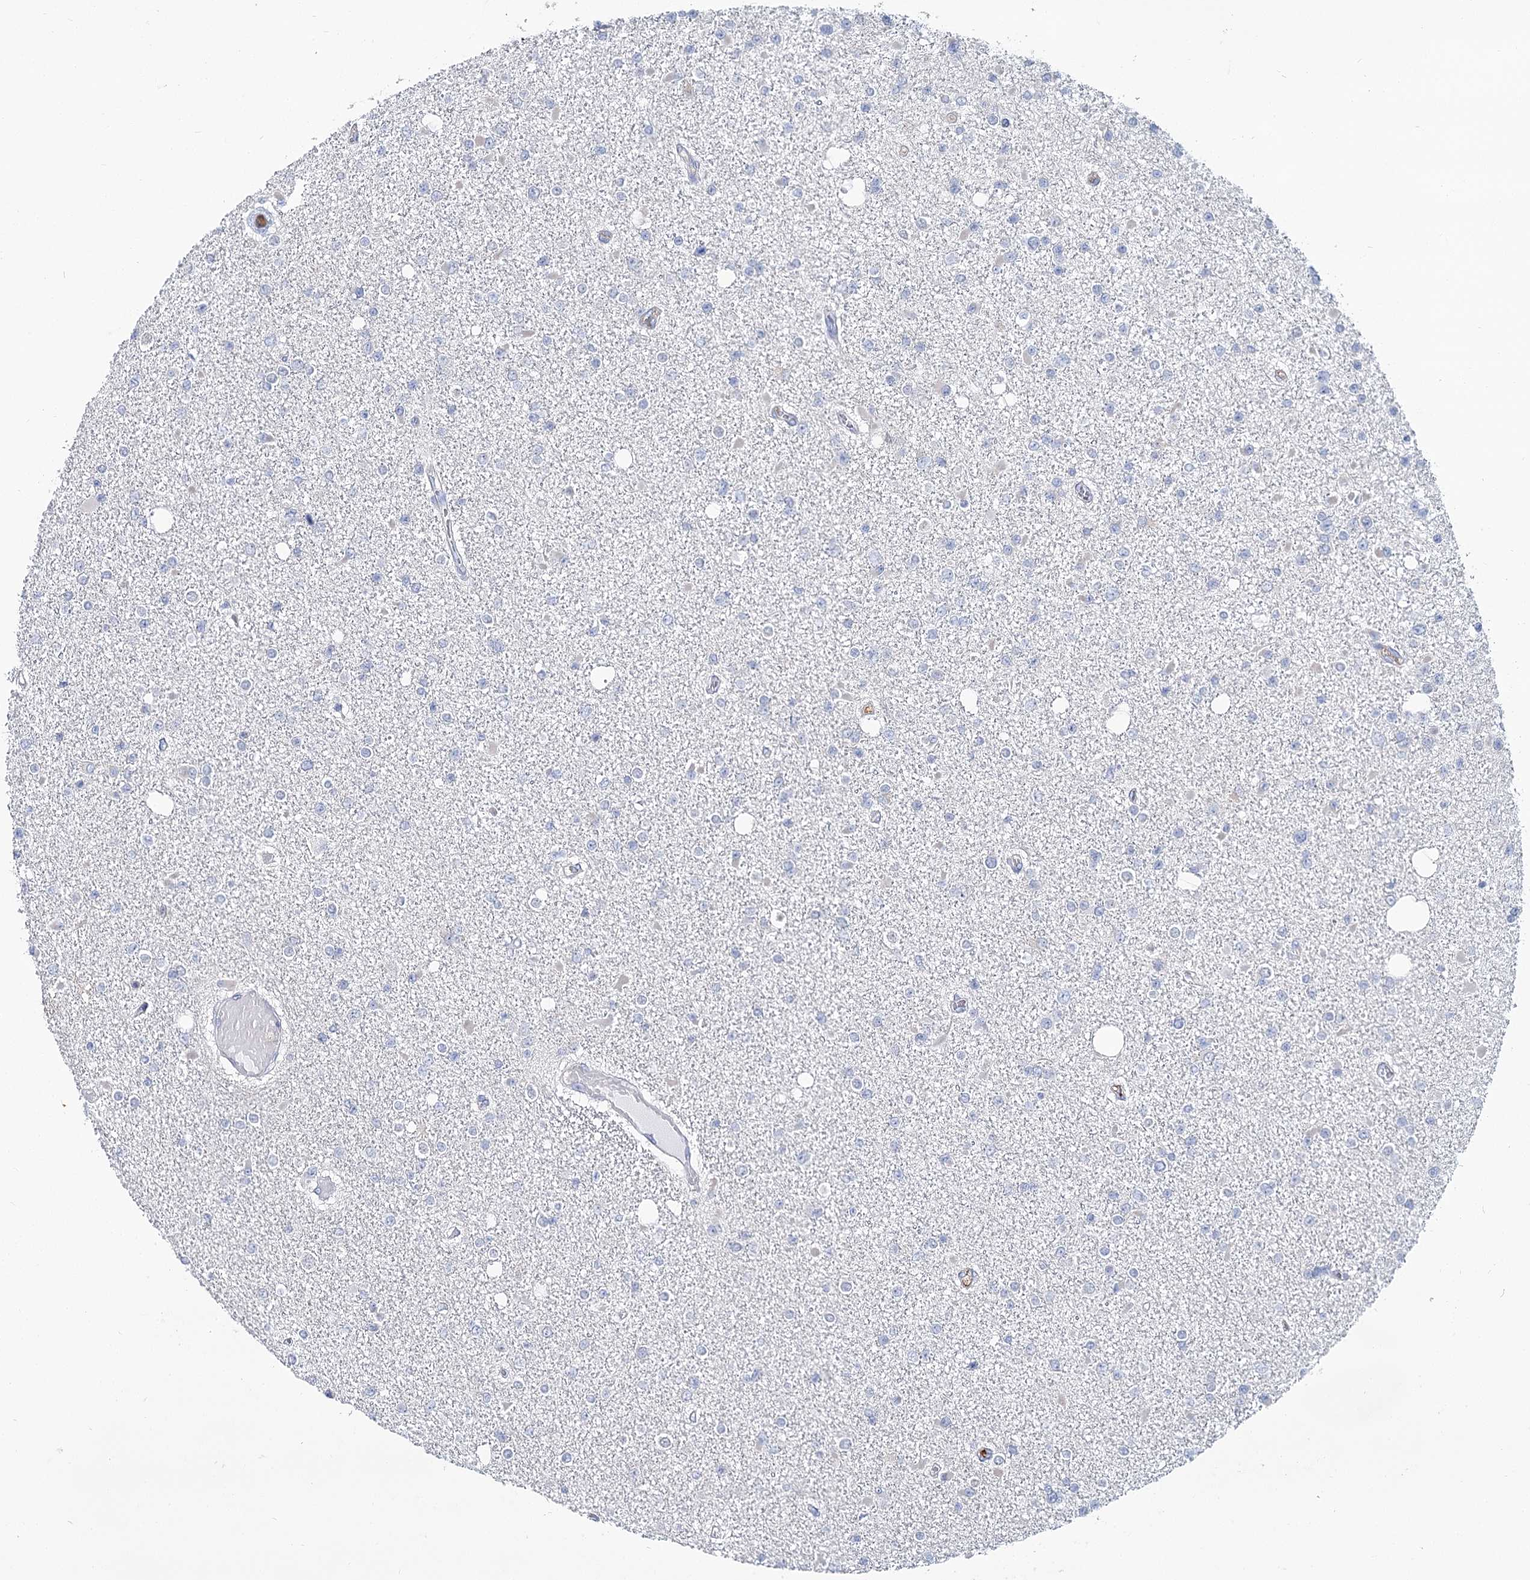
{"staining": {"intensity": "negative", "quantity": "none", "location": "none"}, "tissue": "glioma", "cell_type": "Tumor cells", "image_type": "cancer", "snomed": [{"axis": "morphology", "description": "Glioma, malignant, Low grade"}, {"axis": "topography", "description": "Brain"}], "caption": "A high-resolution histopathology image shows immunohistochemistry staining of glioma, which demonstrates no significant expression in tumor cells.", "gene": "UGP2", "patient": {"sex": "female", "age": 22}}